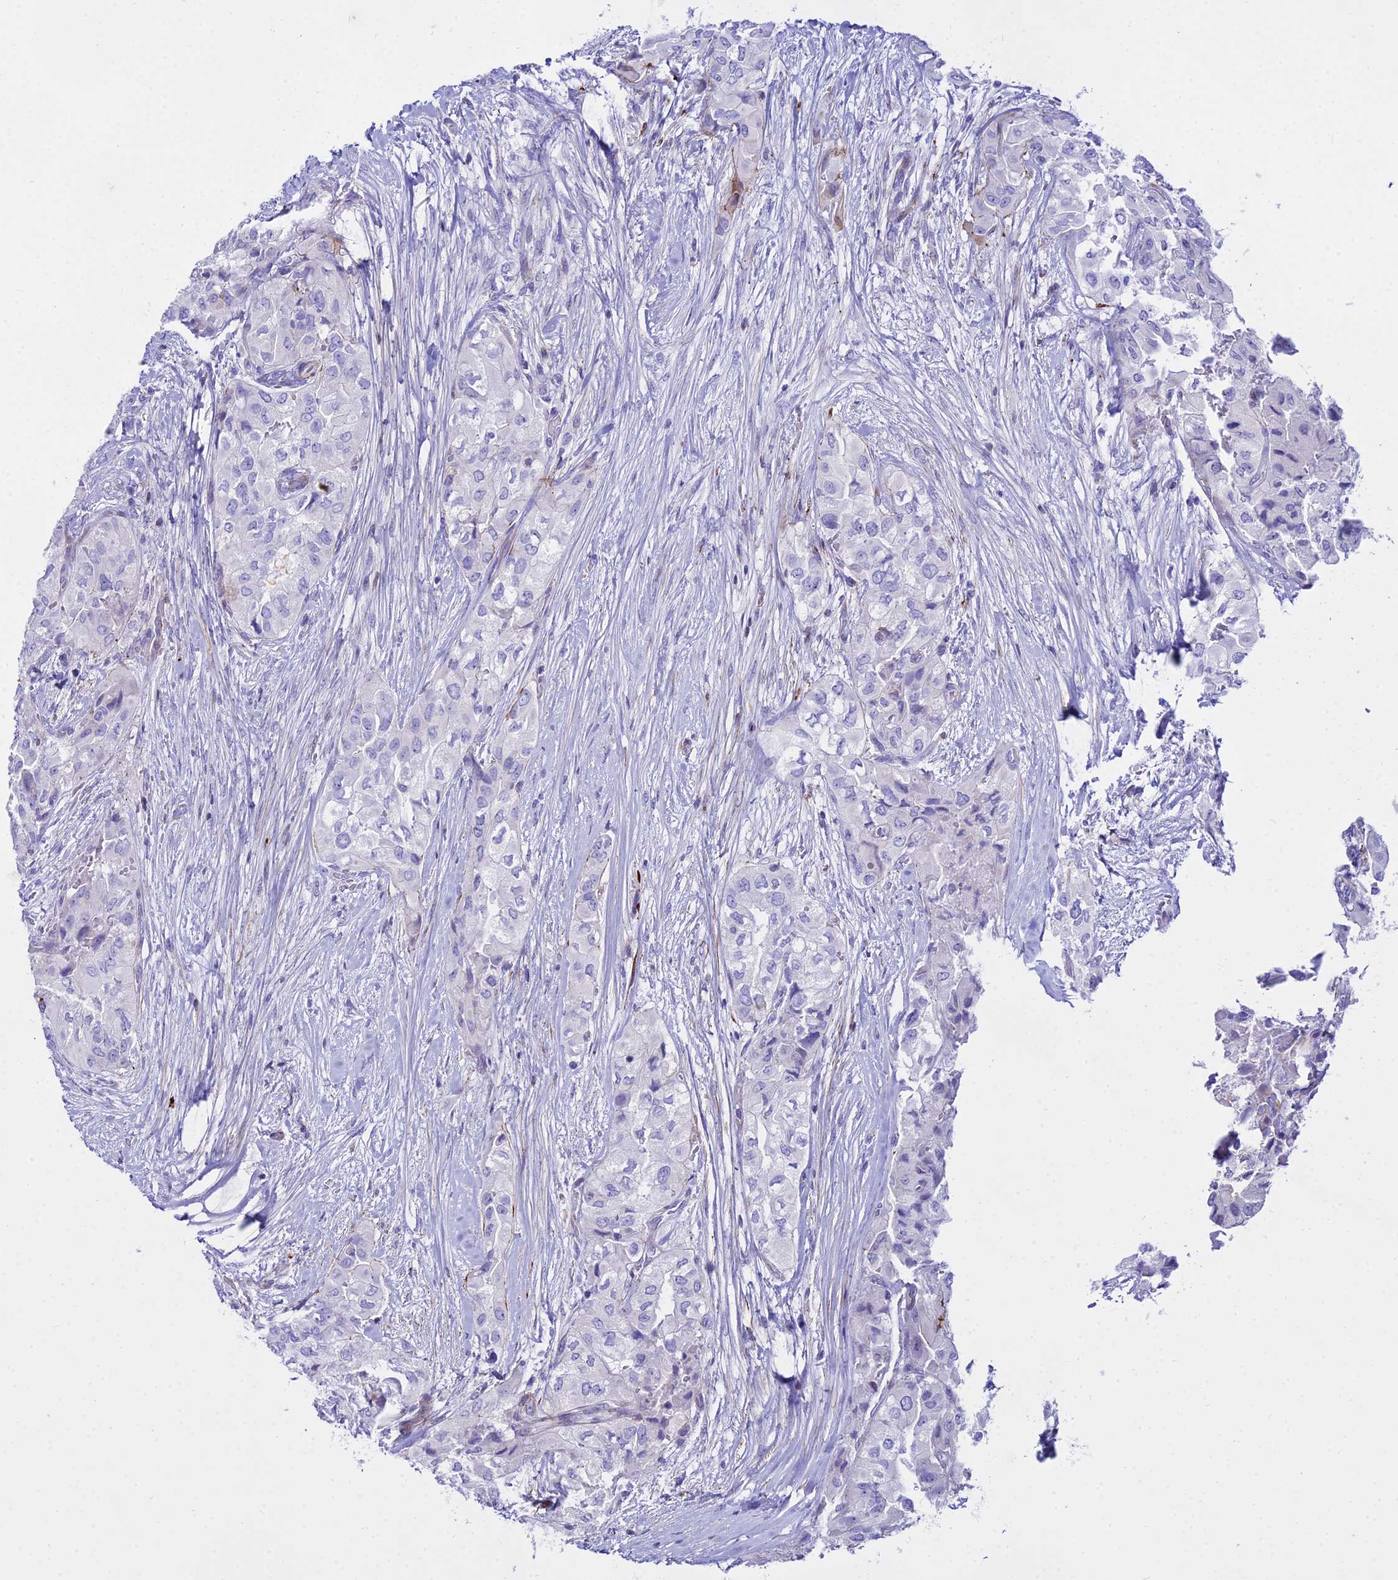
{"staining": {"intensity": "negative", "quantity": "none", "location": "none"}, "tissue": "thyroid cancer", "cell_type": "Tumor cells", "image_type": "cancer", "snomed": [{"axis": "morphology", "description": "Papillary adenocarcinoma, NOS"}, {"axis": "topography", "description": "Thyroid gland"}], "caption": "High magnification brightfield microscopy of thyroid cancer (papillary adenocarcinoma) stained with DAB (brown) and counterstained with hematoxylin (blue): tumor cells show no significant staining. The staining was performed using DAB (3,3'-diaminobenzidine) to visualize the protein expression in brown, while the nuclei were stained in blue with hematoxylin (Magnification: 20x).", "gene": "DLX1", "patient": {"sex": "female", "age": 59}}